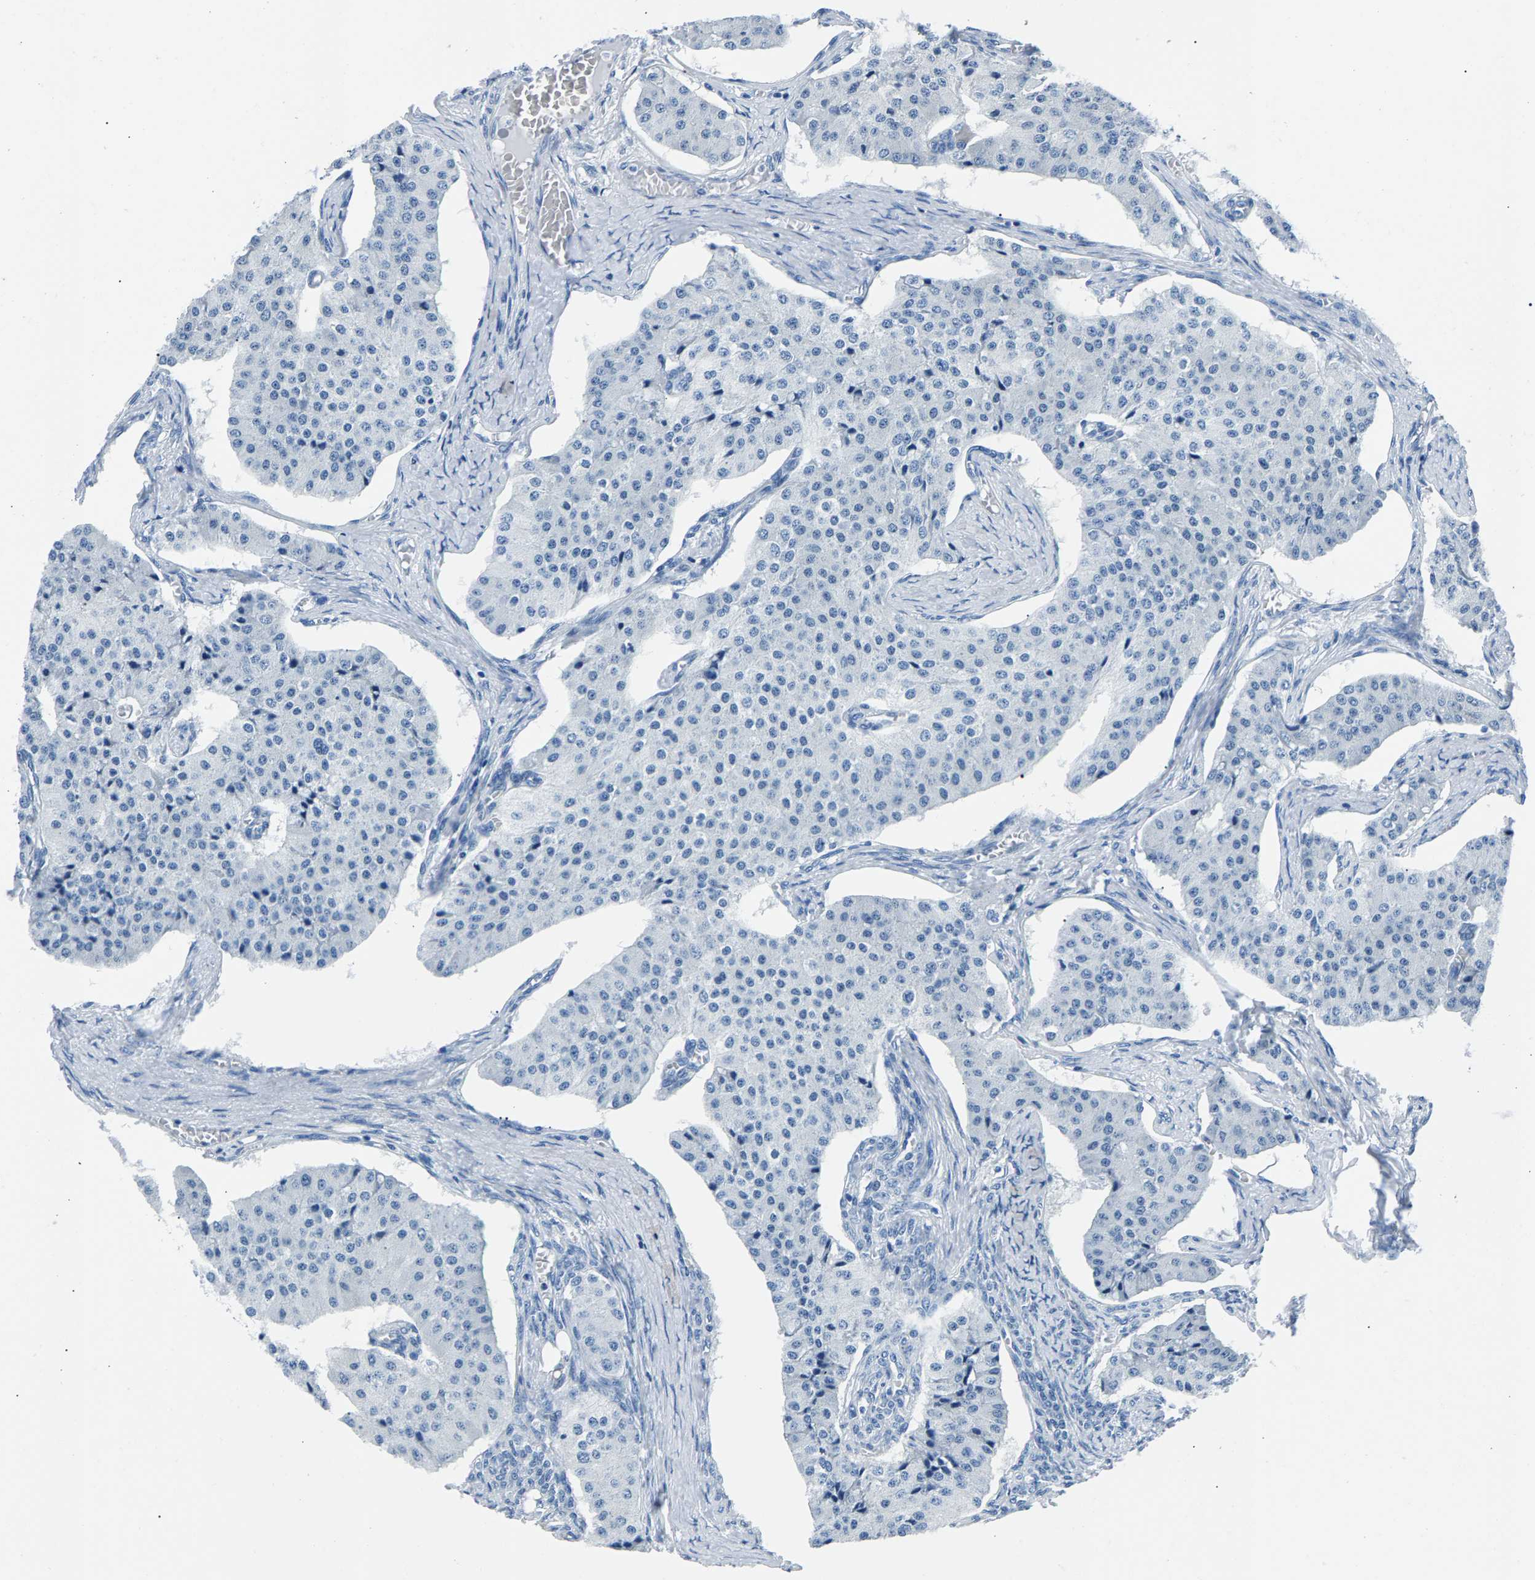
{"staining": {"intensity": "negative", "quantity": "none", "location": "none"}, "tissue": "carcinoid", "cell_type": "Tumor cells", "image_type": "cancer", "snomed": [{"axis": "morphology", "description": "Carcinoid, malignant, NOS"}, {"axis": "topography", "description": "Colon"}], "caption": "Protein analysis of malignant carcinoid exhibits no significant expression in tumor cells.", "gene": "CPS1", "patient": {"sex": "female", "age": 52}}